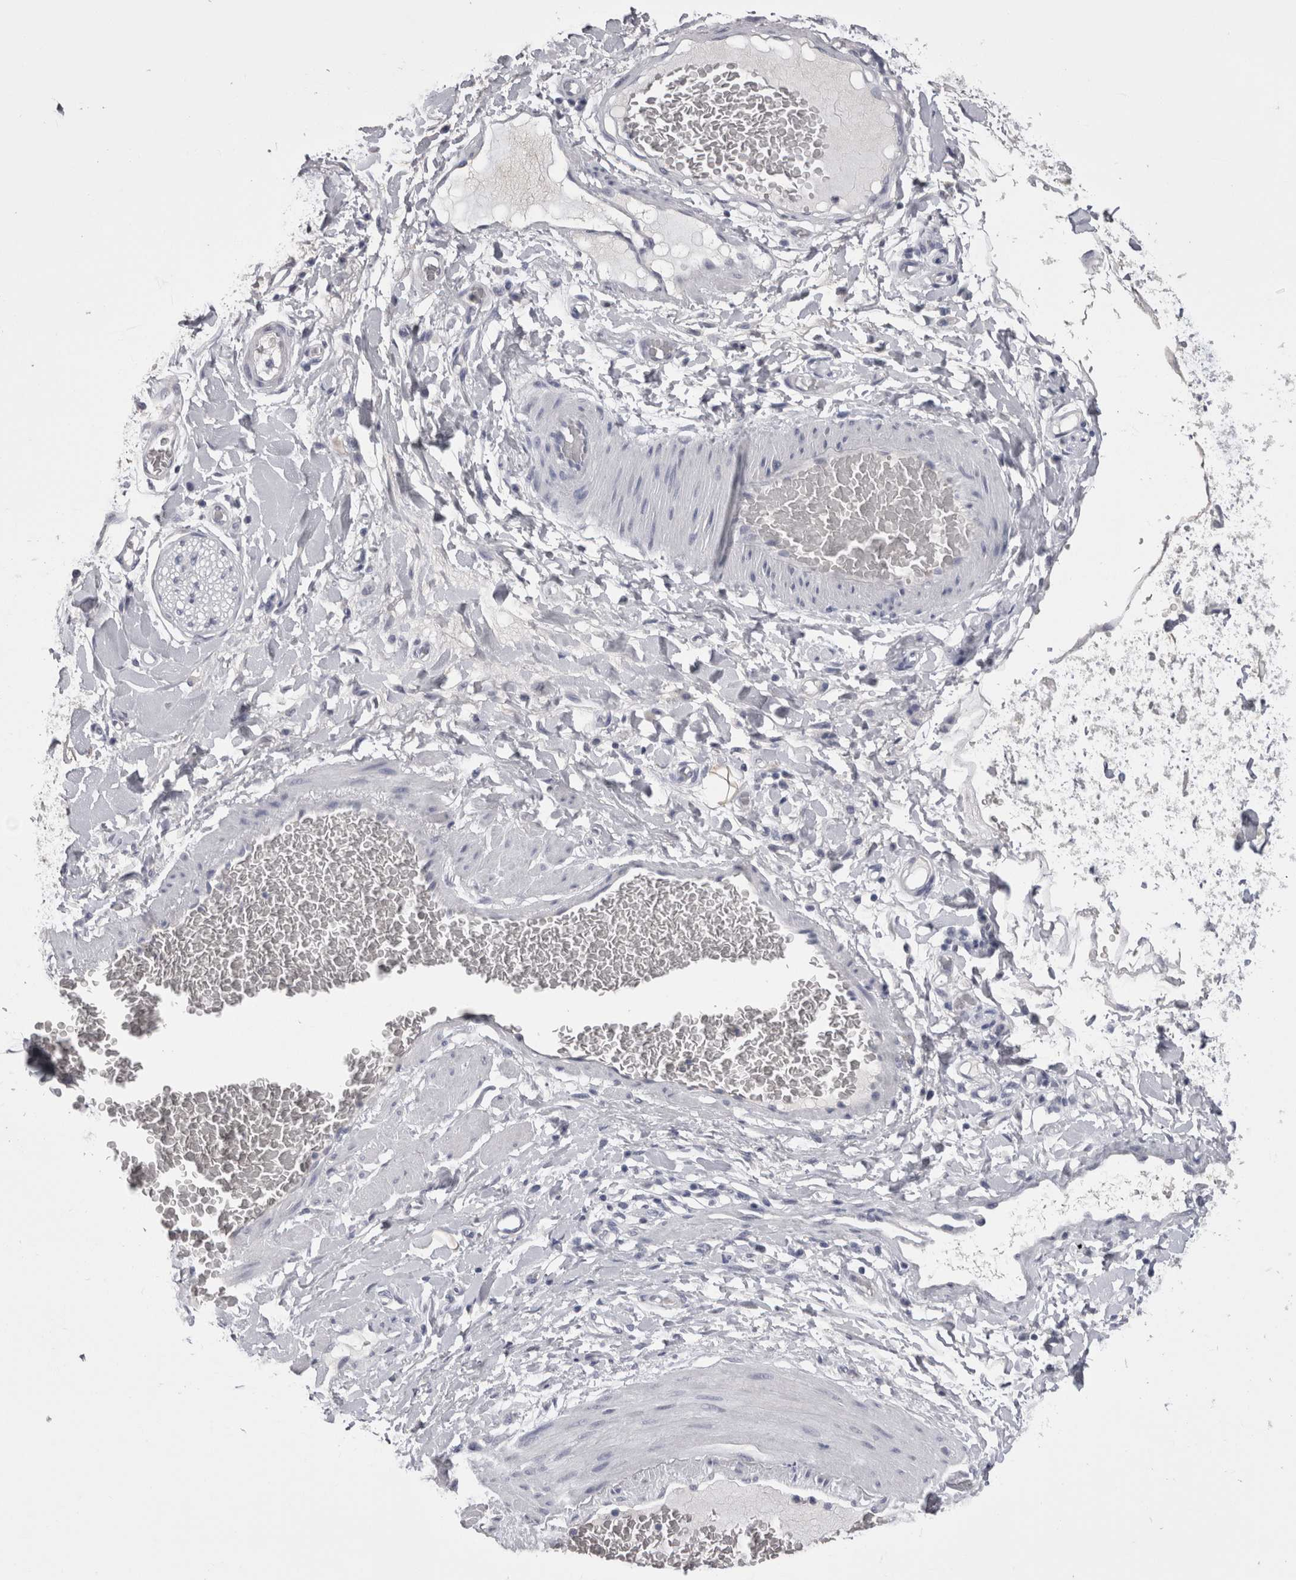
{"staining": {"intensity": "negative", "quantity": "none", "location": "none"}, "tissue": "adipose tissue", "cell_type": "Adipocytes", "image_type": "normal", "snomed": [{"axis": "morphology", "description": "Normal tissue, NOS"}, {"axis": "morphology", "description": "Adenocarcinoma, NOS"}, {"axis": "topography", "description": "Esophagus"}], "caption": "IHC of normal human adipose tissue shows no positivity in adipocytes.", "gene": "CDHR5", "patient": {"sex": "male", "age": 62}}